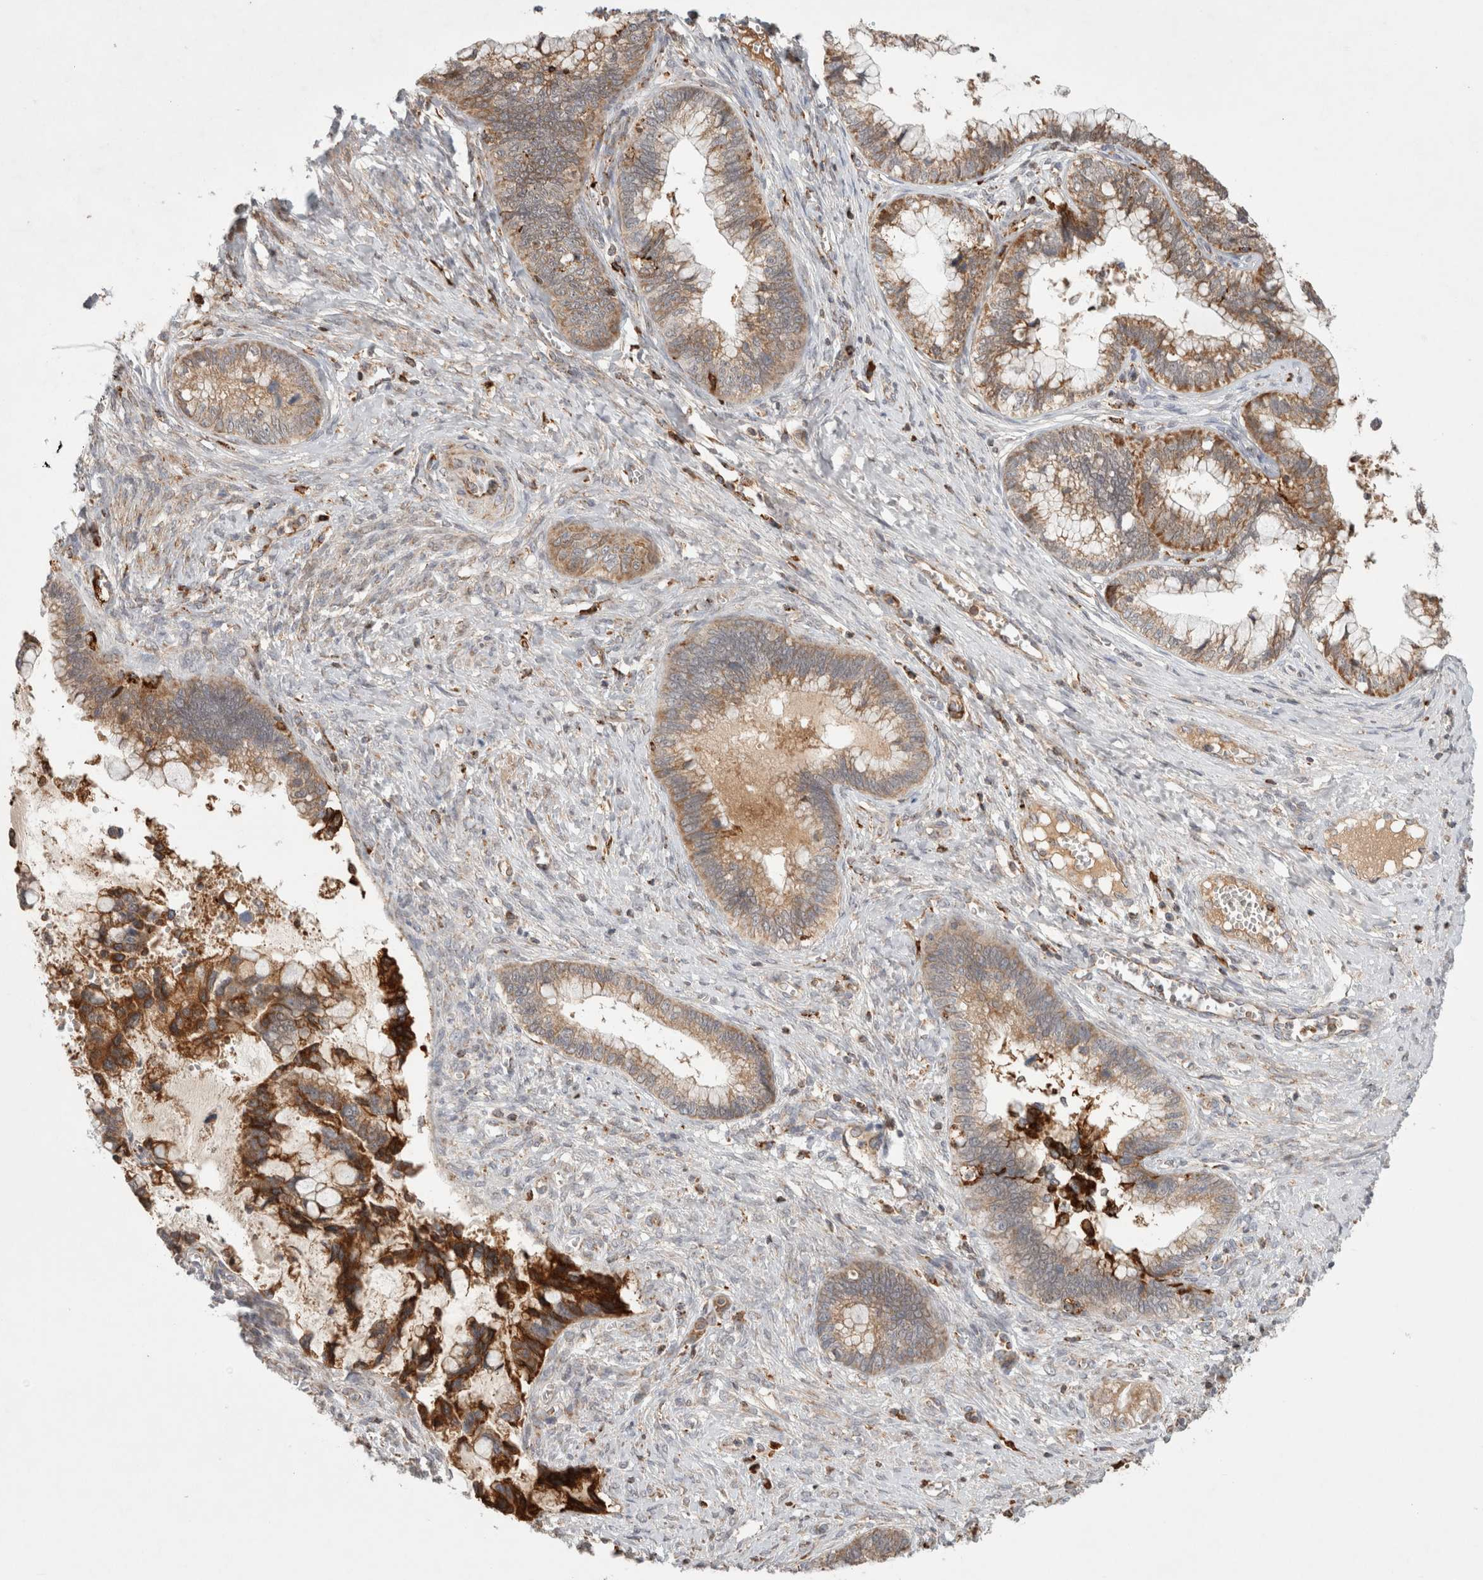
{"staining": {"intensity": "moderate", "quantity": ">75%", "location": "cytoplasmic/membranous"}, "tissue": "cervical cancer", "cell_type": "Tumor cells", "image_type": "cancer", "snomed": [{"axis": "morphology", "description": "Adenocarcinoma, NOS"}, {"axis": "topography", "description": "Cervix"}], "caption": "Protein staining of cervical adenocarcinoma tissue shows moderate cytoplasmic/membranous staining in about >75% of tumor cells.", "gene": "HROB", "patient": {"sex": "female", "age": 44}}